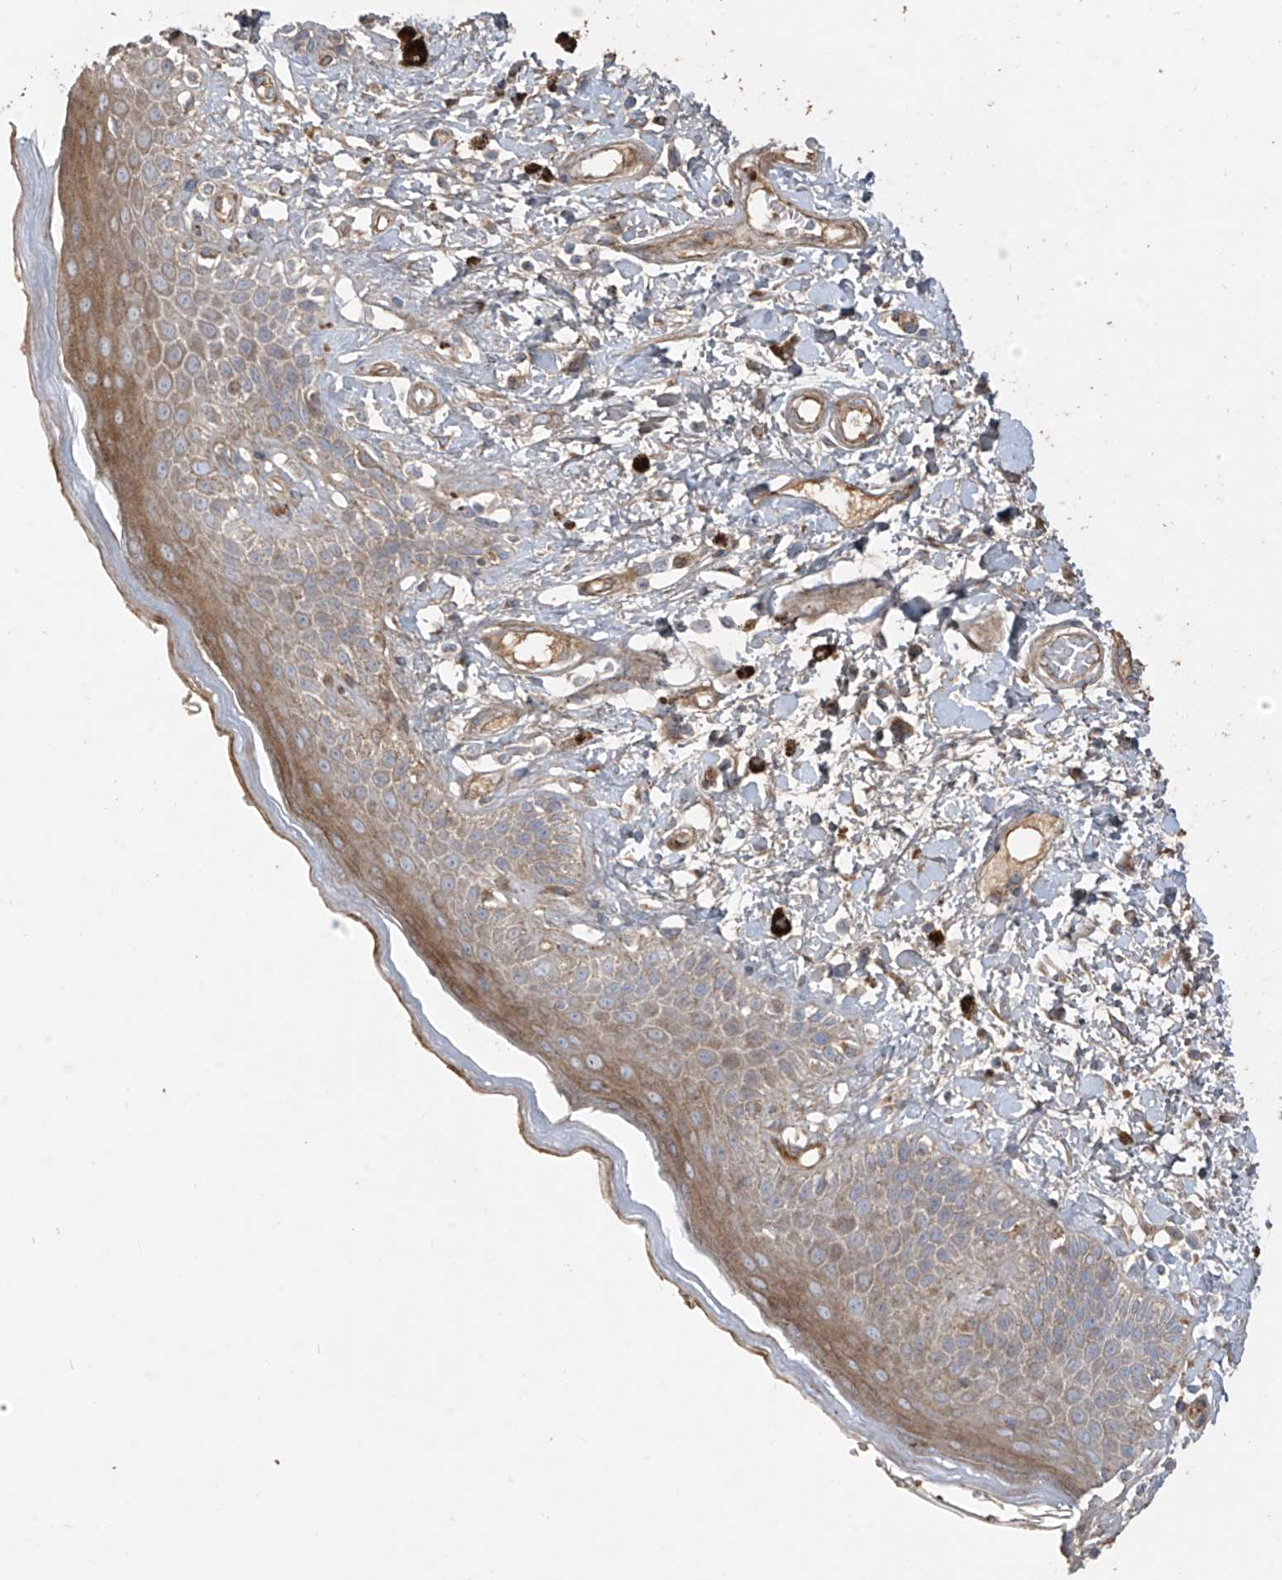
{"staining": {"intensity": "moderate", "quantity": "25%-75%", "location": "cytoplasmic/membranous"}, "tissue": "skin", "cell_type": "Epidermal cells", "image_type": "normal", "snomed": [{"axis": "morphology", "description": "Normal tissue, NOS"}, {"axis": "topography", "description": "Anal"}], "caption": "Immunohistochemistry of unremarkable human skin reveals medium levels of moderate cytoplasmic/membranous expression in about 25%-75% of epidermal cells.", "gene": "ABTB1", "patient": {"sex": "female", "age": 78}}